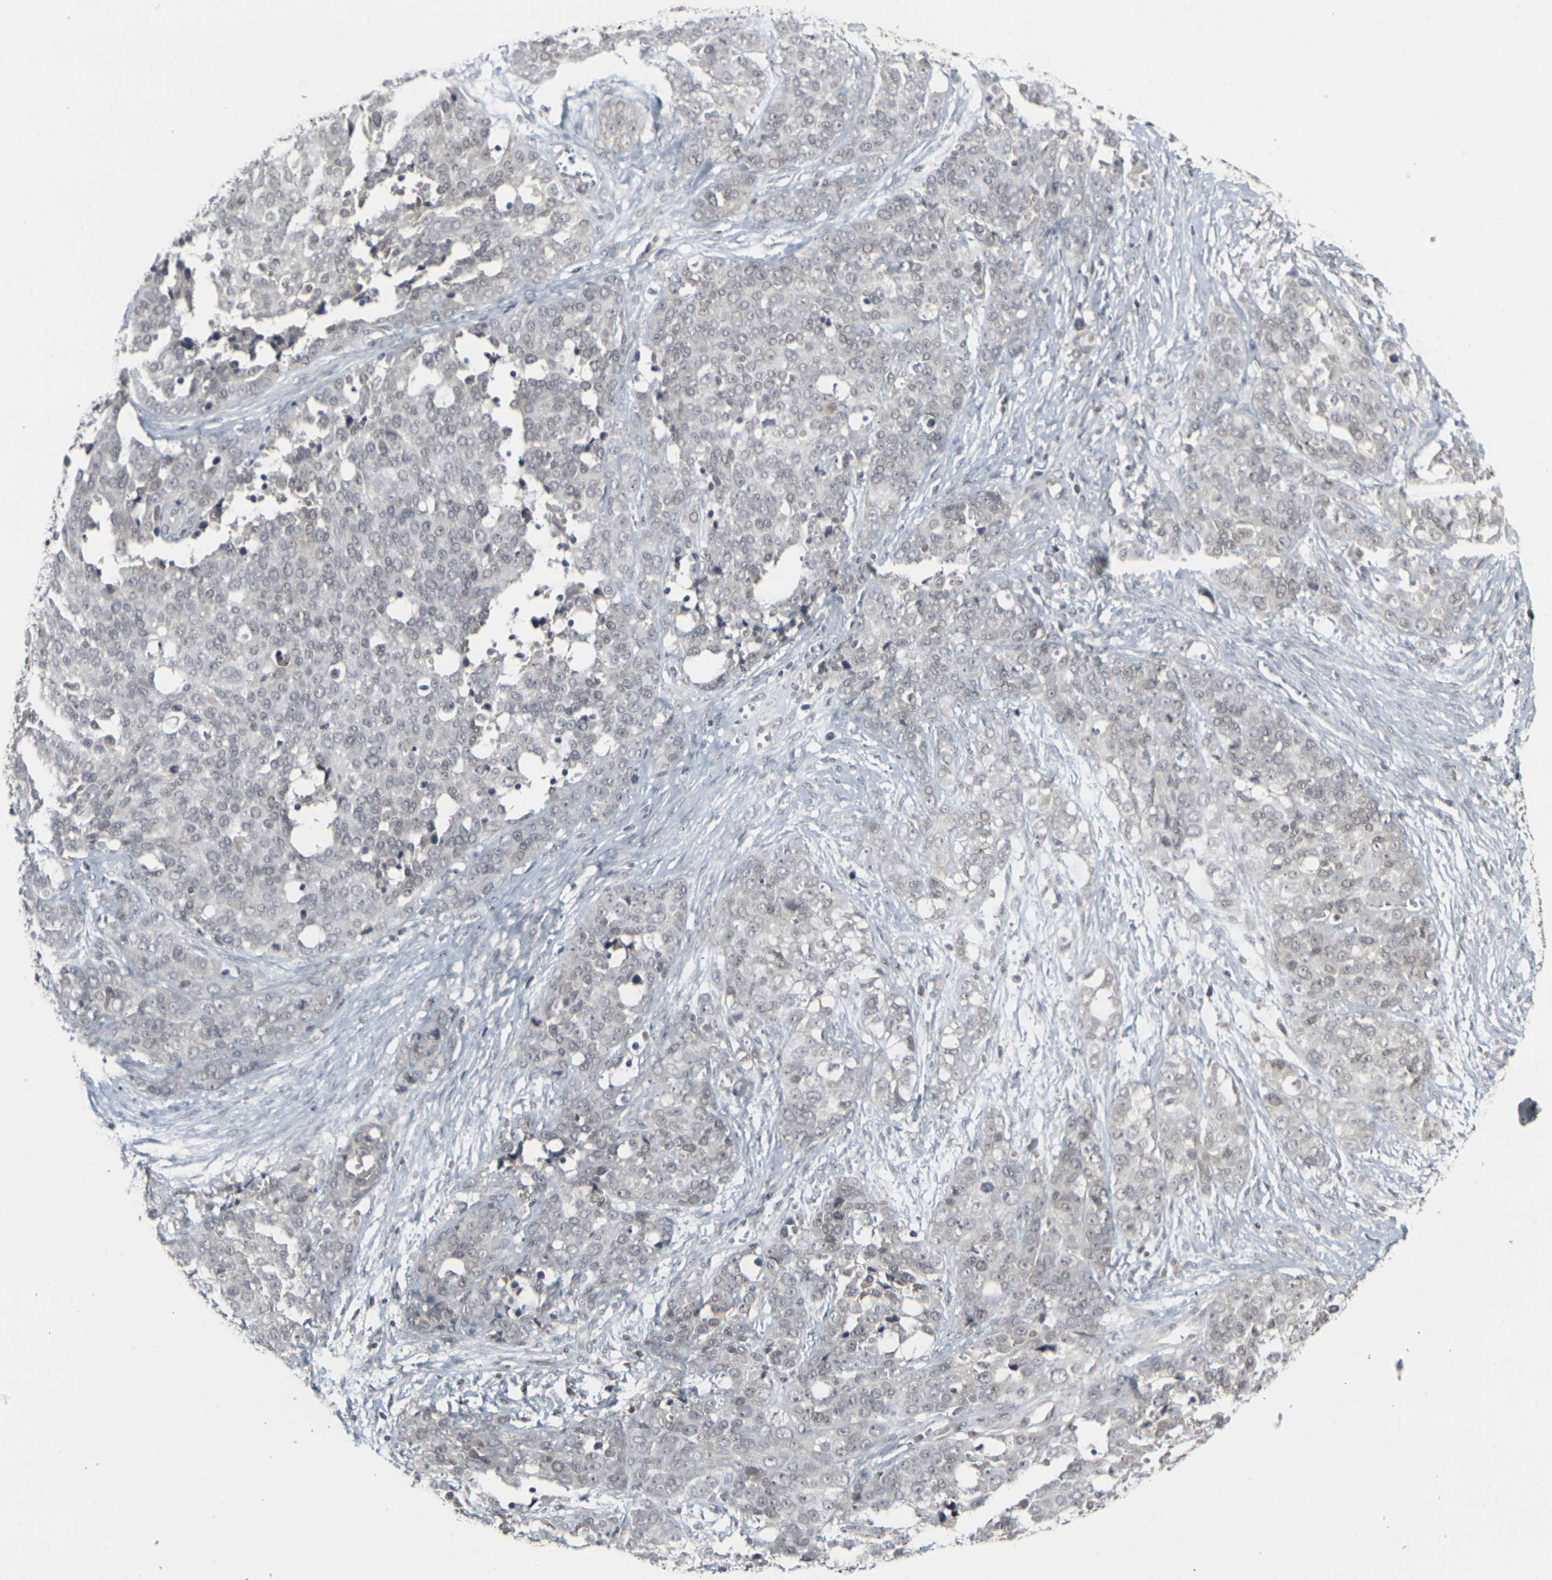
{"staining": {"intensity": "negative", "quantity": "none", "location": "none"}, "tissue": "ovarian cancer", "cell_type": "Tumor cells", "image_type": "cancer", "snomed": [{"axis": "morphology", "description": "Cystadenocarcinoma, serous, NOS"}, {"axis": "topography", "description": "Ovary"}], "caption": "A high-resolution photomicrograph shows IHC staining of ovarian serous cystadenocarcinoma, which reveals no significant staining in tumor cells.", "gene": "GPR19", "patient": {"sex": "female", "age": 44}}